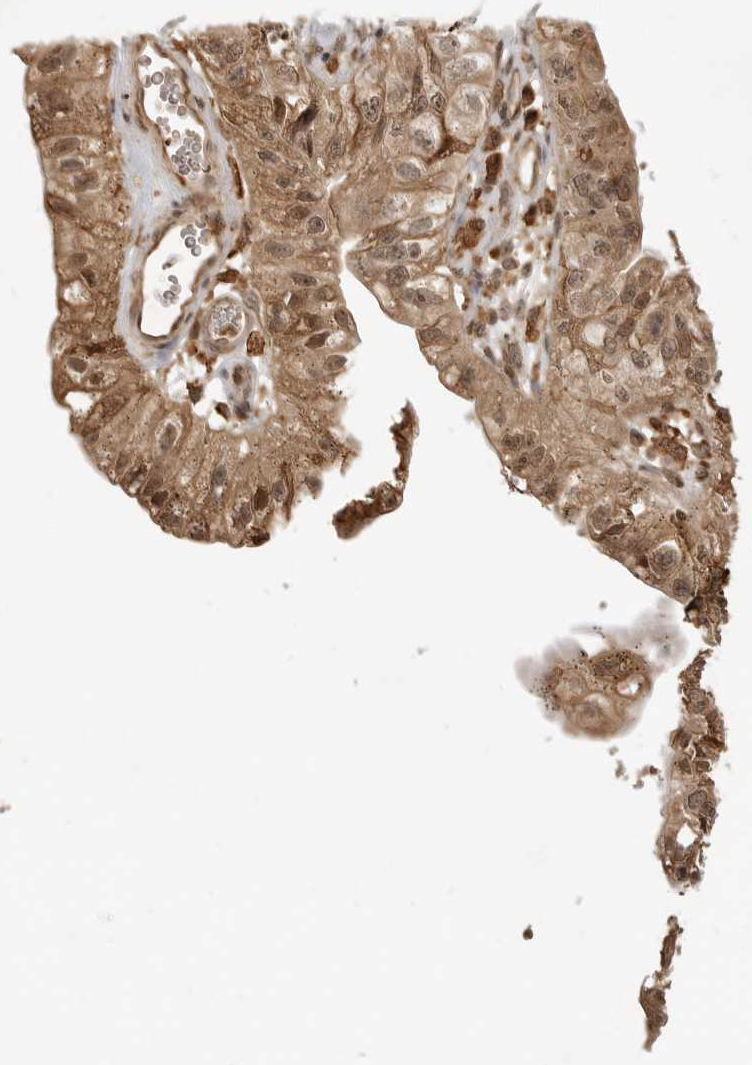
{"staining": {"intensity": "moderate", "quantity": ">75%", "location": "cytoplasmic/membranous,nuclear"}, "tissue": "stomach cancer", "cell_type": "Tumor cells", "image_type": "cancer", "snomed": [{"axis": "morphology", "description": "Adenocarcinoma, NOS"}, {"axis": "topography", "description": "Stomach"}], "caption": "The photomicrograph demonstrates a brown stain indicating the presence of a protein in the cytoplasmic/membranous and nuclear of tumor cells in stomach cancer (adenocarcinoma).", "gene": "BMP2K", "patient": {"sex": "male", "age": 59}}